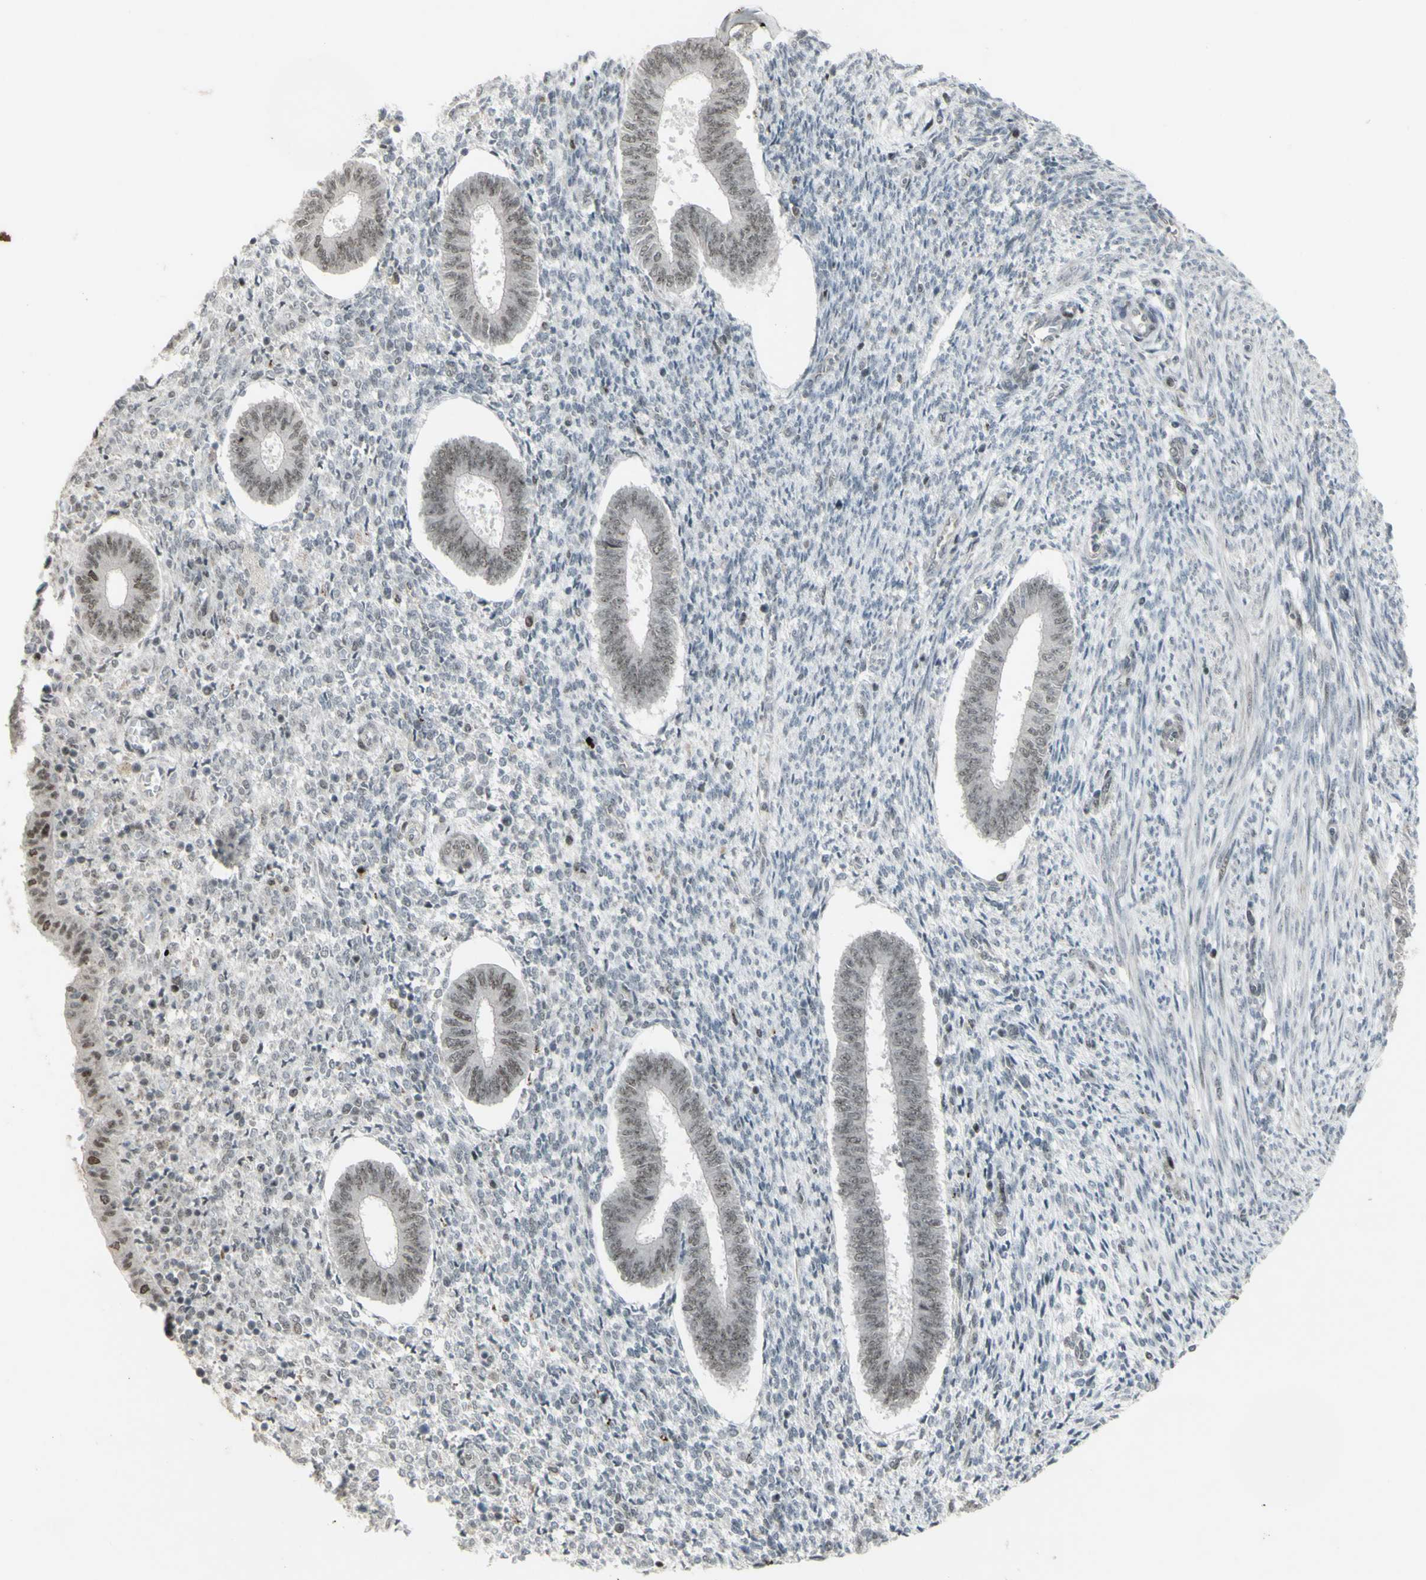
{"staining": {"intensity": "weak", "quantity": "<25%", "location": "nuclear"}, "tissue": "endometrium", "cell_type": "Cells in endometrial stroma", "image_type": "normal", "snomed": [{"axis": "morphology", "description": "Normal tissue, NOS"}, {"axis": "topography", "description": "Endometrium"}], "caption": "Immunohistochemistry (IHC) photomicrograph of benign endometrium stained for a protein (brown), which exhibits no expression in cells in endometrial stroma.", "gene": "SUPT6H", "patient": {"sex": "female", "age": 35}}